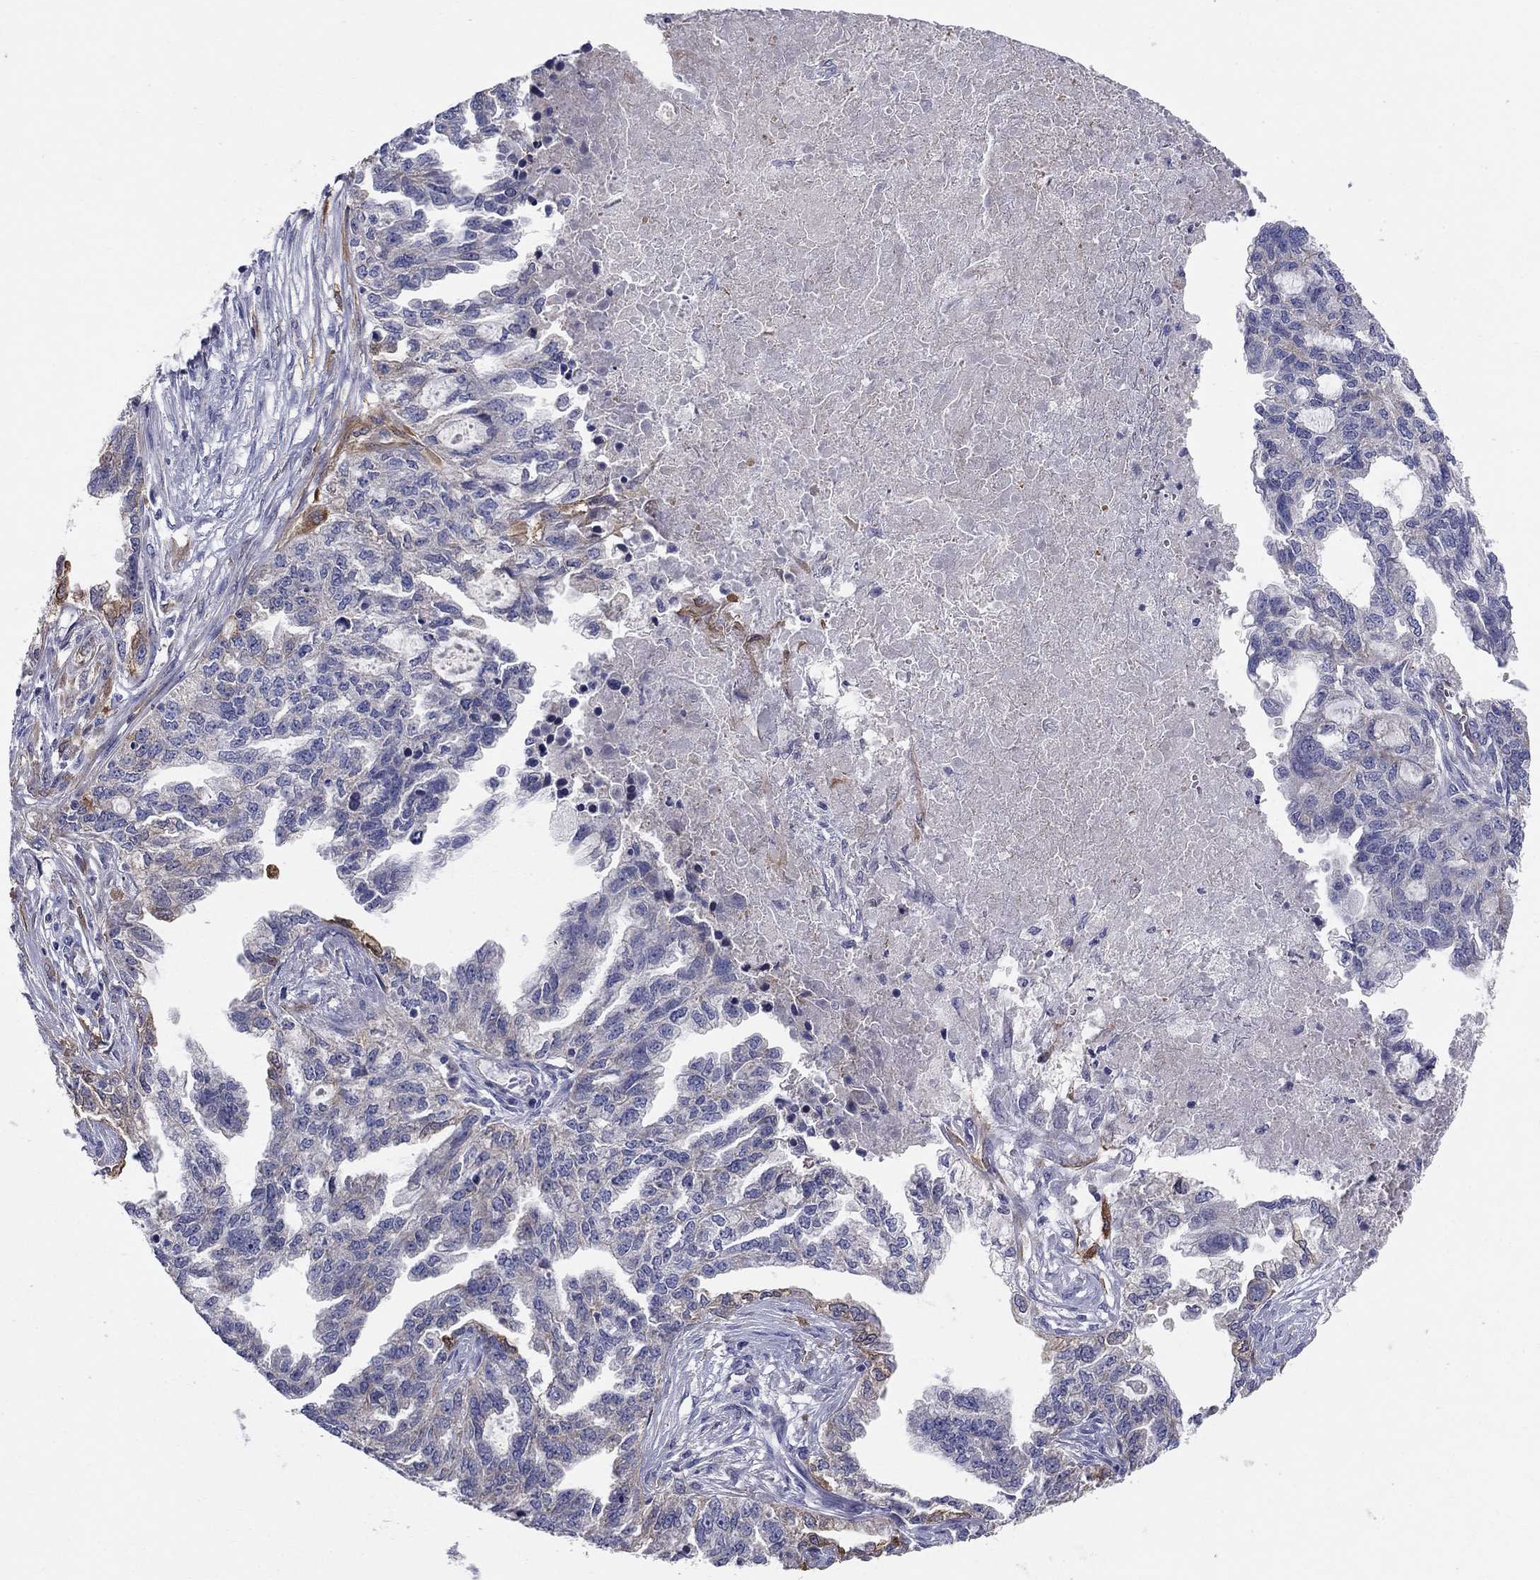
{"staining": {"intensity": "negative", "quantity": "none", "location": "none"}, "tissue": "ovarian cancer", "cell_type": "Tumor cells", "image_type": "cancer", "snomed": [{"axis": "morphology", "description": "Cystadenocarcinoma, serous, NOS"}, {"axis": "topography", "description": "Ovary"}], "caption": "Ovarian cancer (serous cystadenocarcinoma) was stained to show a protein in brown. There is no significant staining in tumor cells.", "gene": "EMP2", "patient": {"sex": "female", "age": 51}}